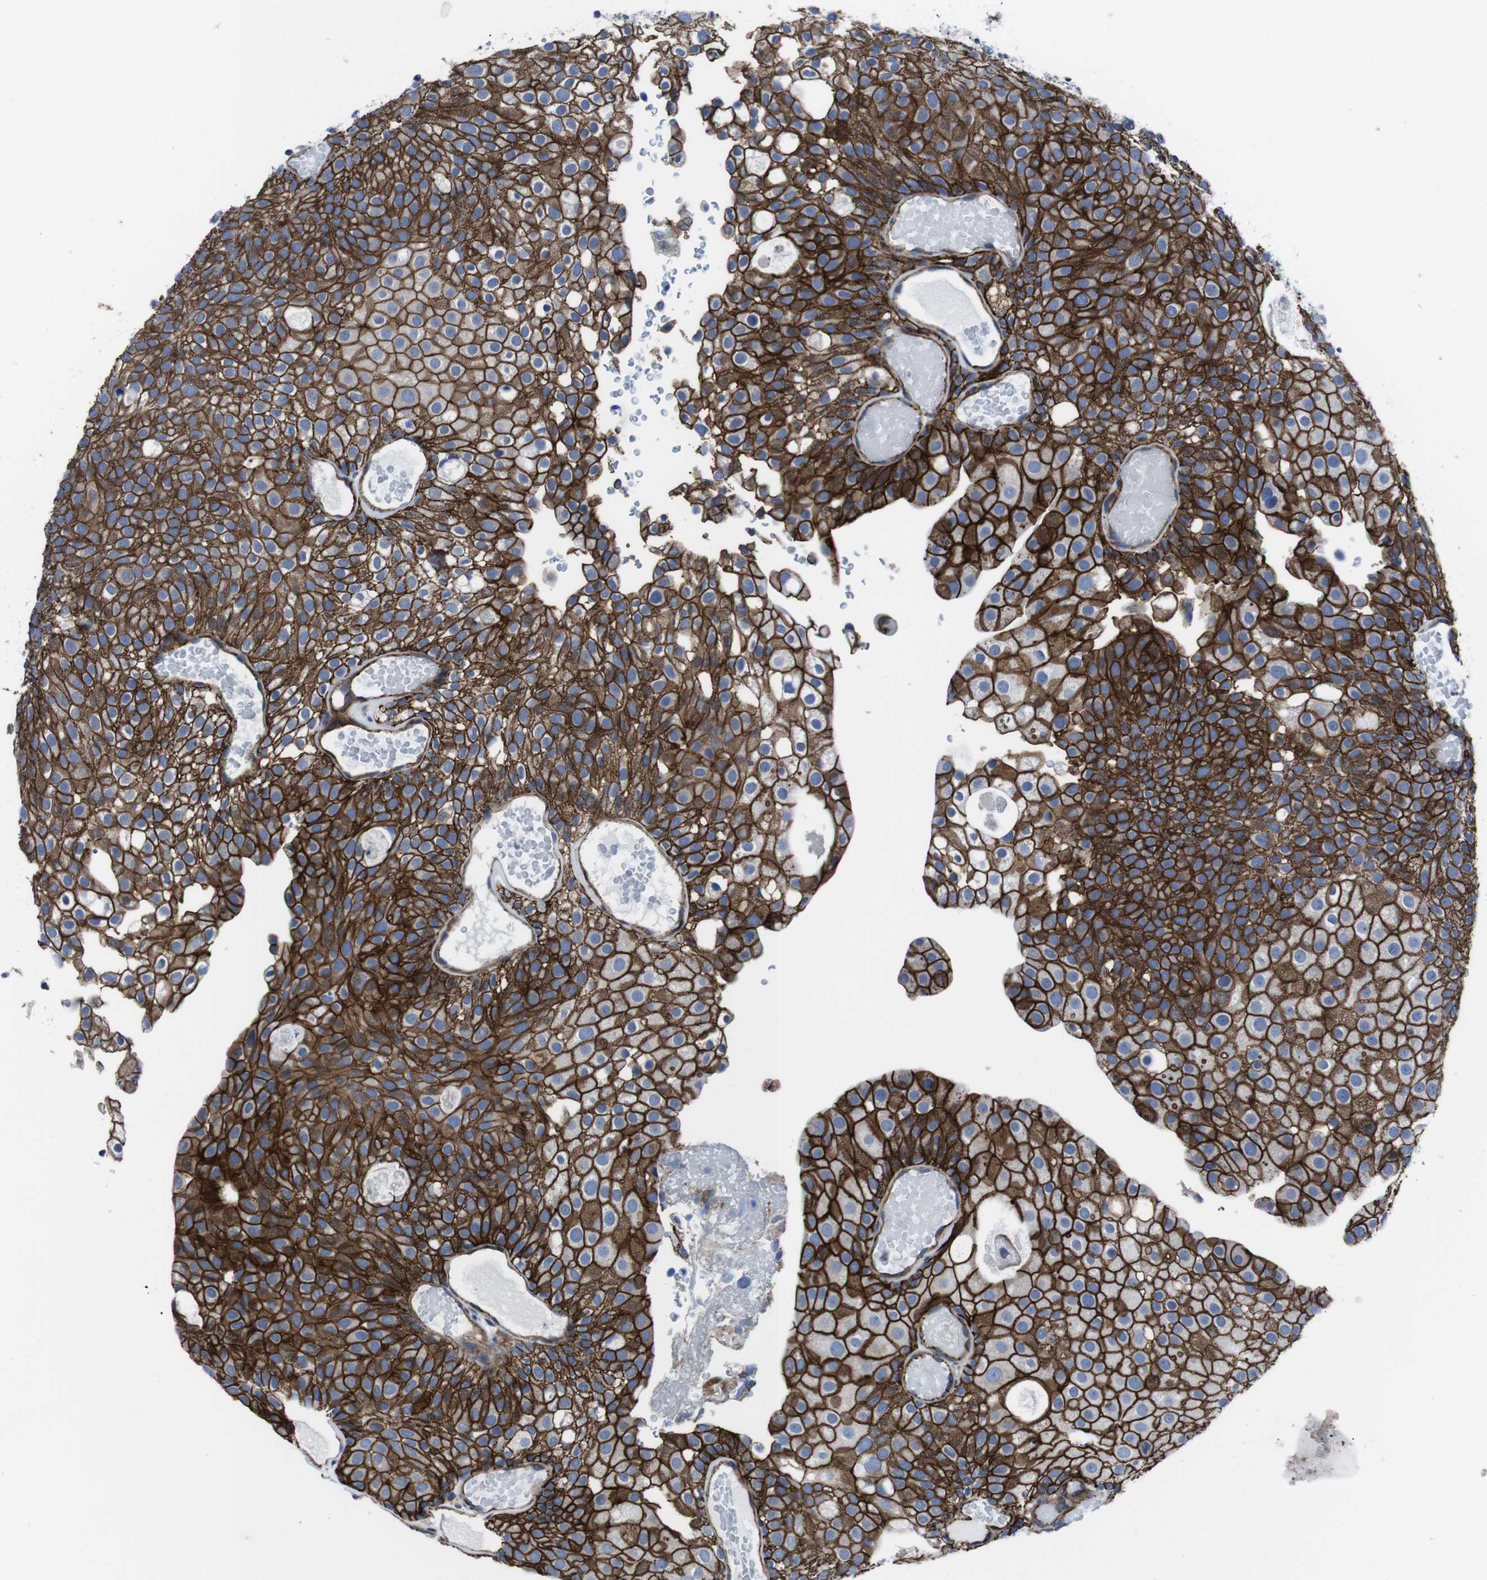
{"staining": {"intensity": "strong", "quantity": ">75%", "location": "cytoplasmic/membranous"}, "tissue": "urothelial cancer", "cell_type": "Tumor cells", "image_type": "cancer", "snomed": [{"axis": "morphology", "description": "Urothelial carcinoma, Low grade"}, {"axis": "topography", "description": "Urinary bladder"}], "caption": "Low-grade urothelial carcinoma stained with a brown dye reveals strong cytoplasmic/membranous positive positivity in about >75% of tumor cells.", "gene": "NUMB", "patient": {"sex": "male", "age": 78}}